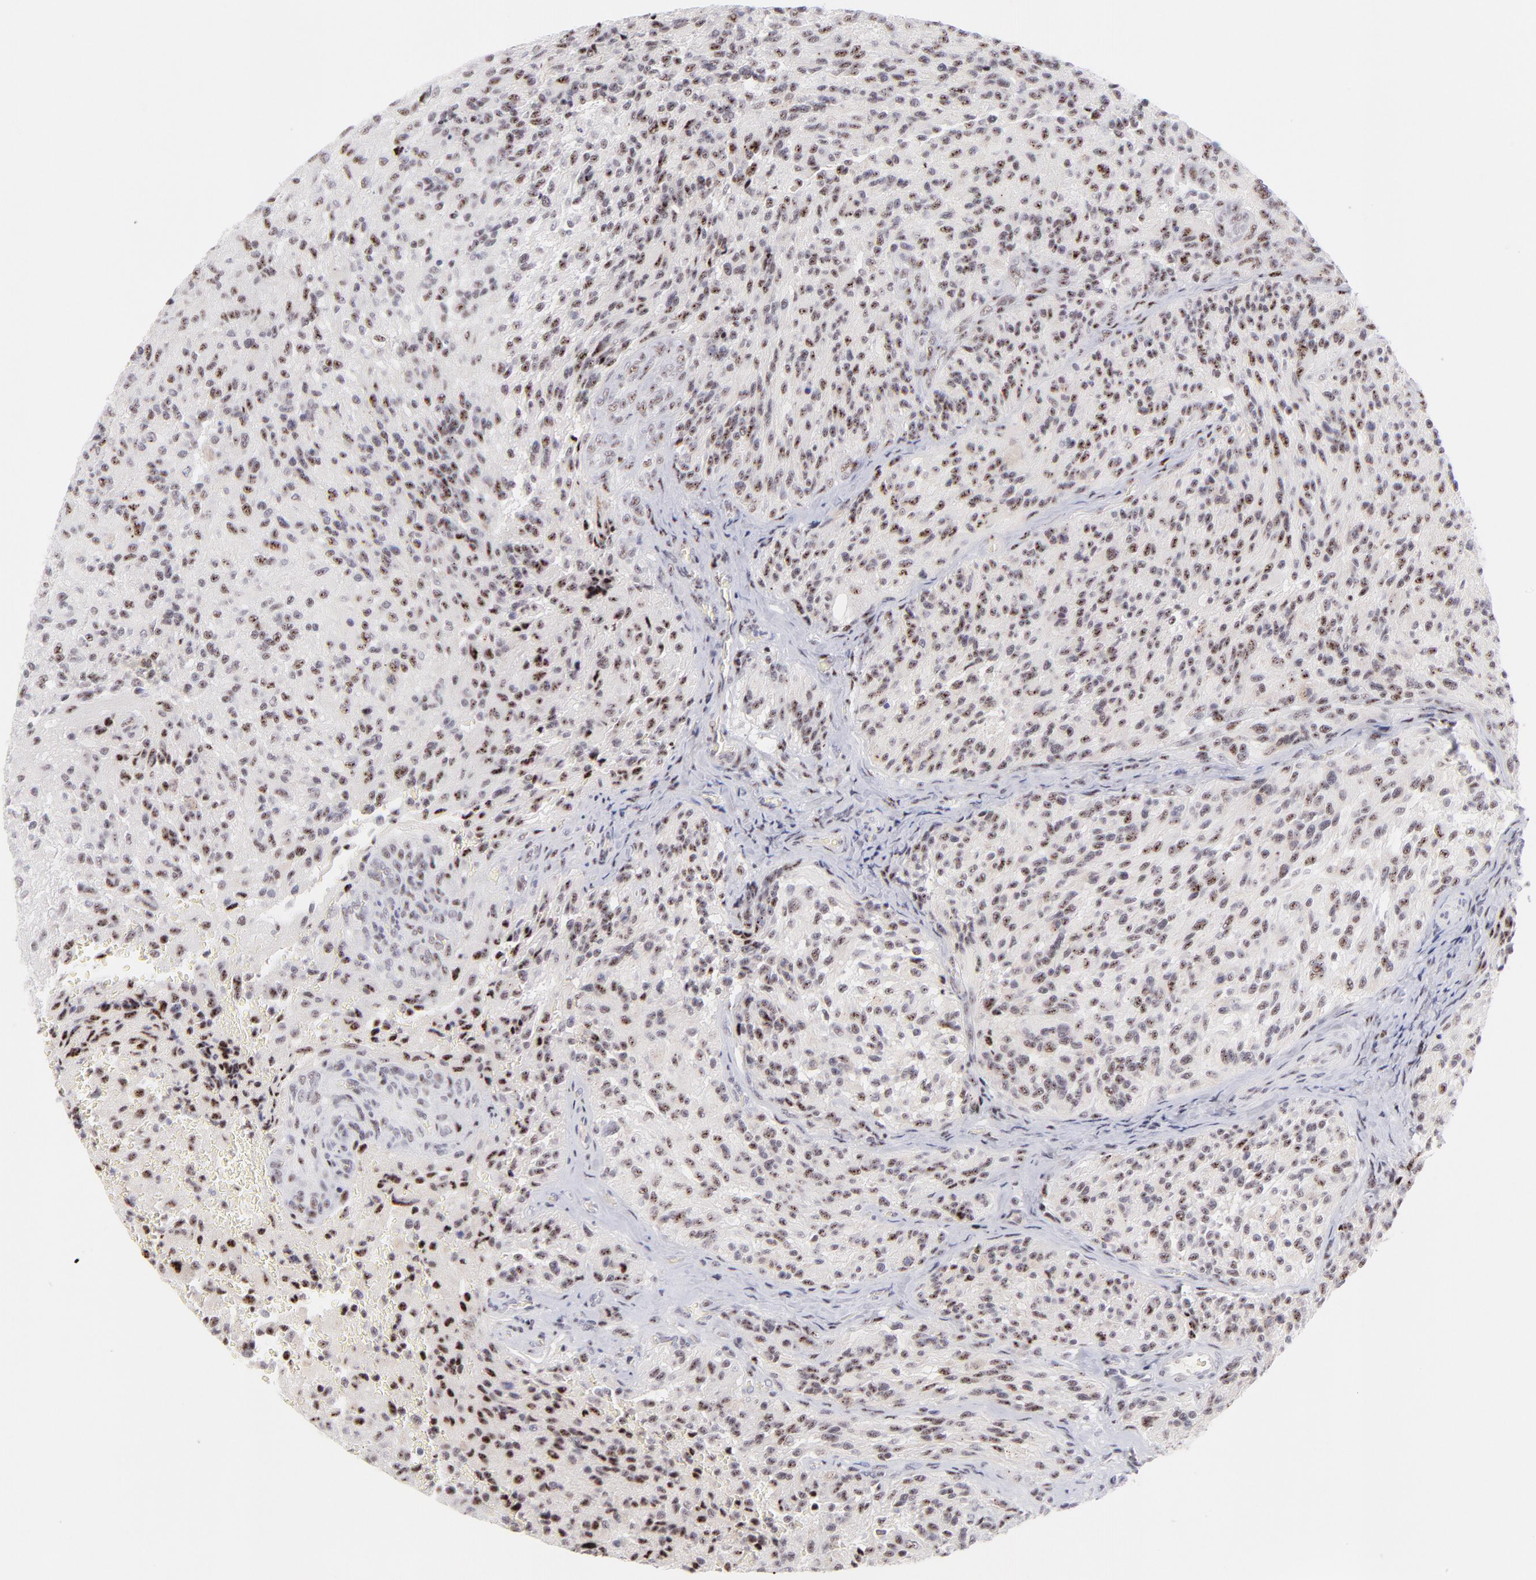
{"staining": {"intensity": "moderate", "quantity": ">75%", "location": "nuclear"}, "tissue": "glioma", "cell_type": "Tumor cells", "image_type": "cancer", "snomed": [{"axis": "morphology", "description": "Normal tissue, NOS"}, {"axis": "morphology", "description": "Glioma, malignant, High grade"}, {"axis": "topography", "description": "Cerebral cortex"}], "caption": "A high-resolution image shows IHC staining of glioma, which demonstrates moderate nuclear expression in approximately >75% of tumor cells.", "gene": "CDC25C", "patient": {"sex": "male", "age": 56}}